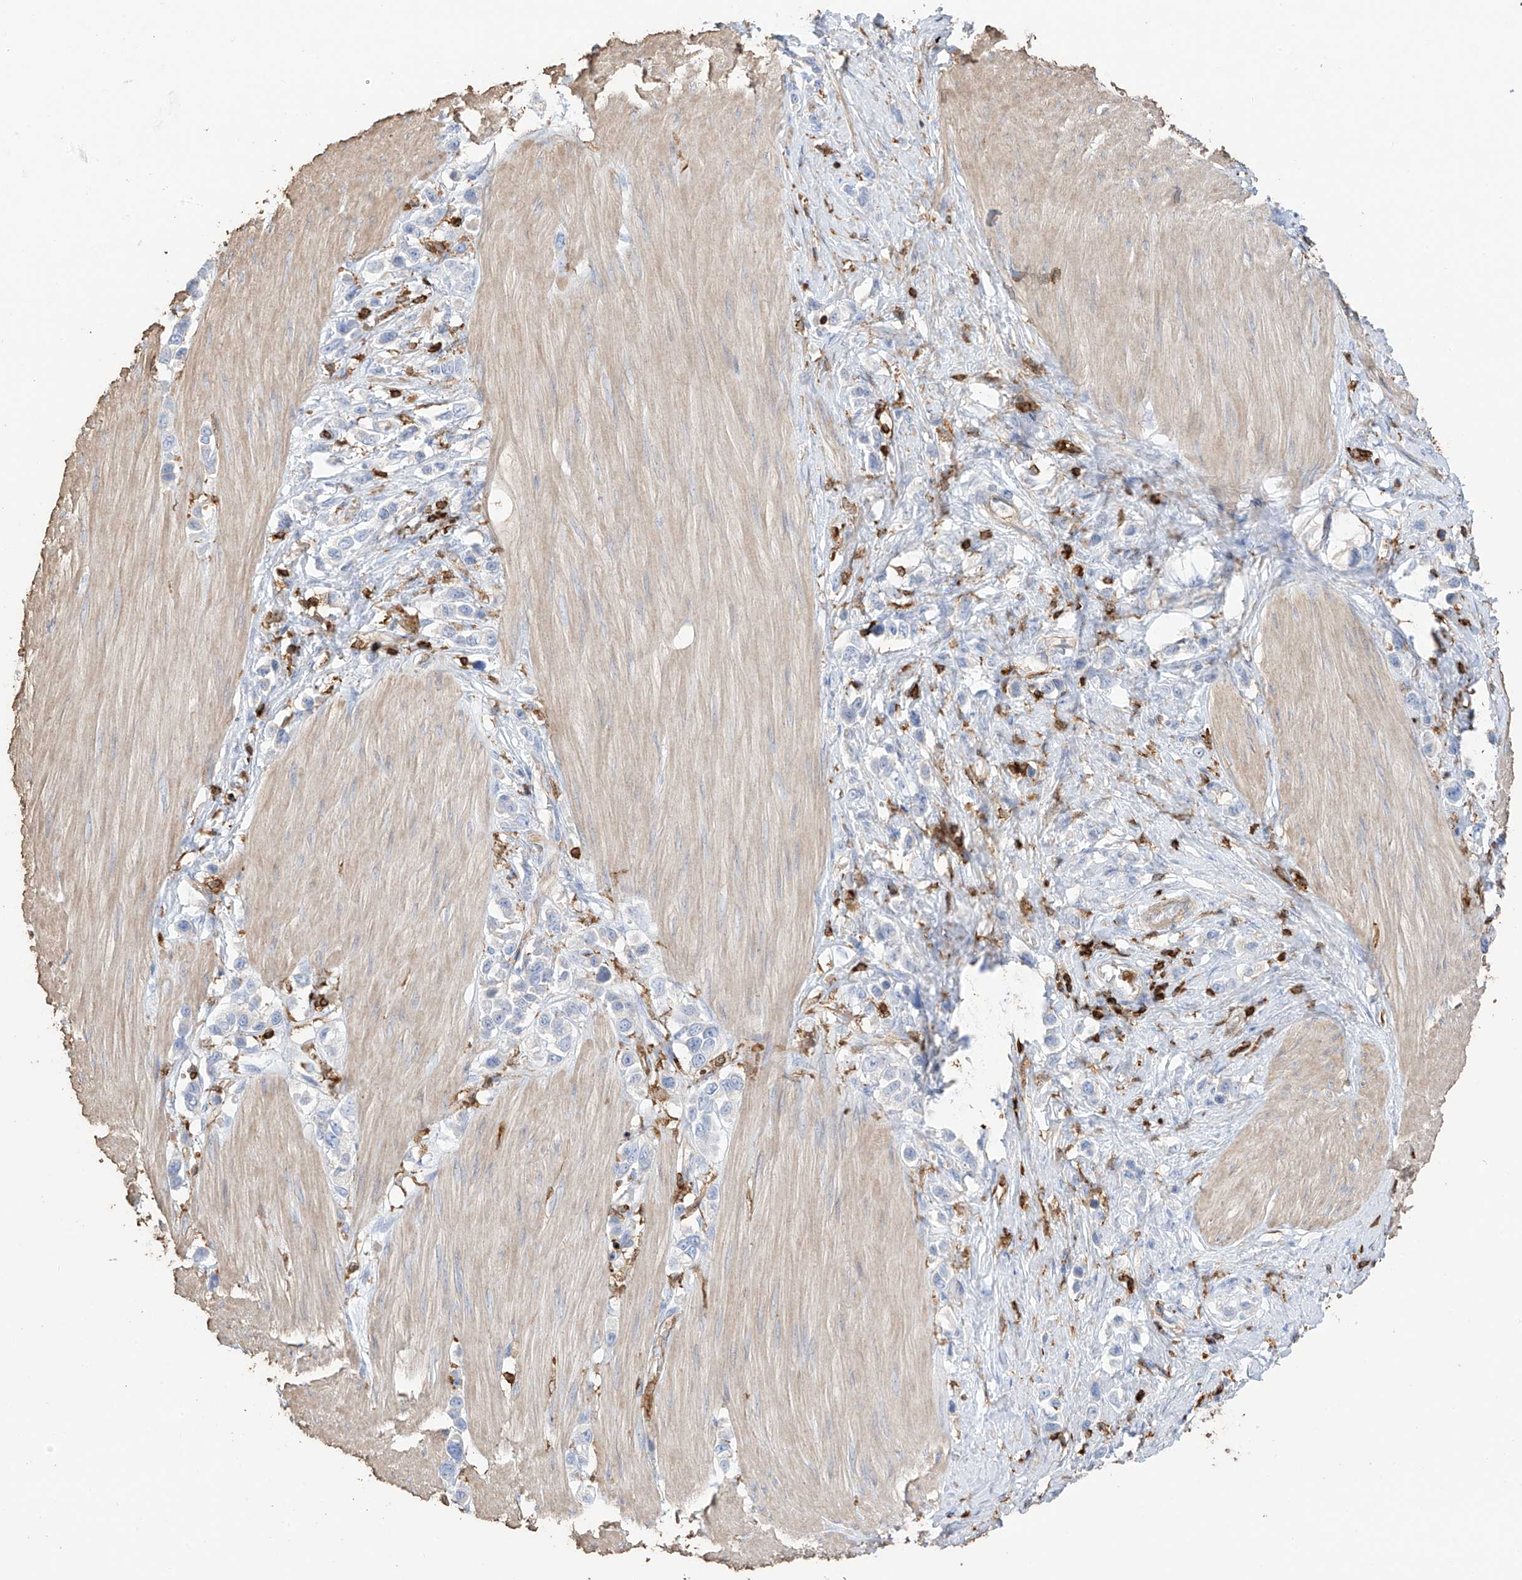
{"staining": {"intensity": "negative", "quantity": "none", "location": "none"}, "tissue": "stomach cancer", "cell_type": "Tumor cells", "image_type": "cancer", "snomed": [{"axis": "morphology", "description": "Adenocarcinoma, NOS"}, {"axis": "topography", "description": "Stomach"}], "caption": "Immunohistochemistry (IHC) histopathology image of human stomach cancer stained for a protein (brown), which shows no expression in tumor cells. Brightfield microscopy of IHC stained with DAB (3,3'-diaminobenzidine) (brown) and hematoxylin (blue), captured at high magnification.", "gene": "ARHGAP25", "patient": {"sex": "female", "age": 65}}